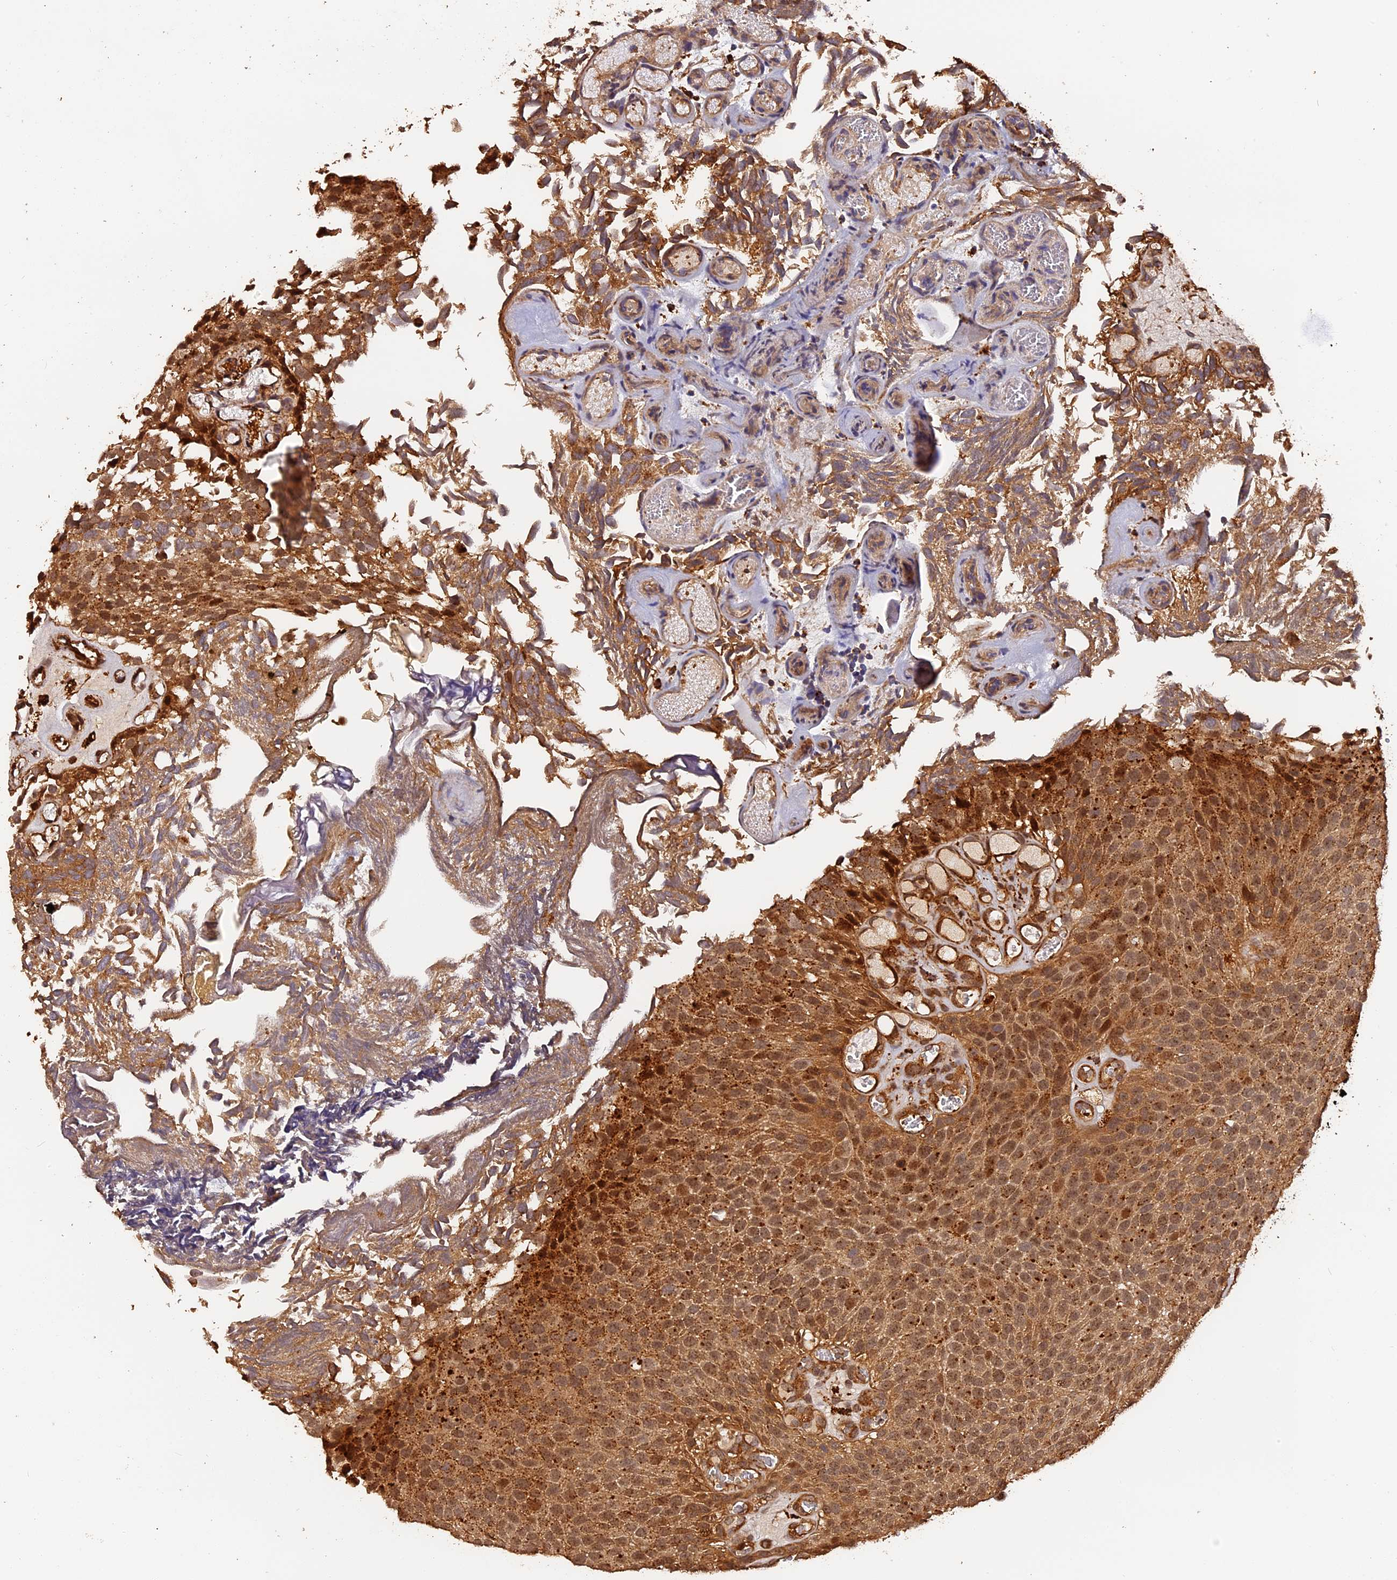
{"staining": {"intensity": "moderate", "quantity": ">75%", "location": "cytoplasmic/membranous,nuclear"}, "tissue": "urothelial cancer", "cell_type": "Tumor cells", "image_type": "cancer", "snomed": [{"axis": "morphology", "description": "Urothelial carcinoma, Low grade"}, {"axis": "topography", "description": "Urinary bladder"}], "caption": "IHC (DAB) staining of urothelial cancer shows moderate cytoplasmic/membranous and nuclear protein staining in about >75% of tumor cells.", "gene": "MMP15", "patient": {"sex": "male", "age": 89}}